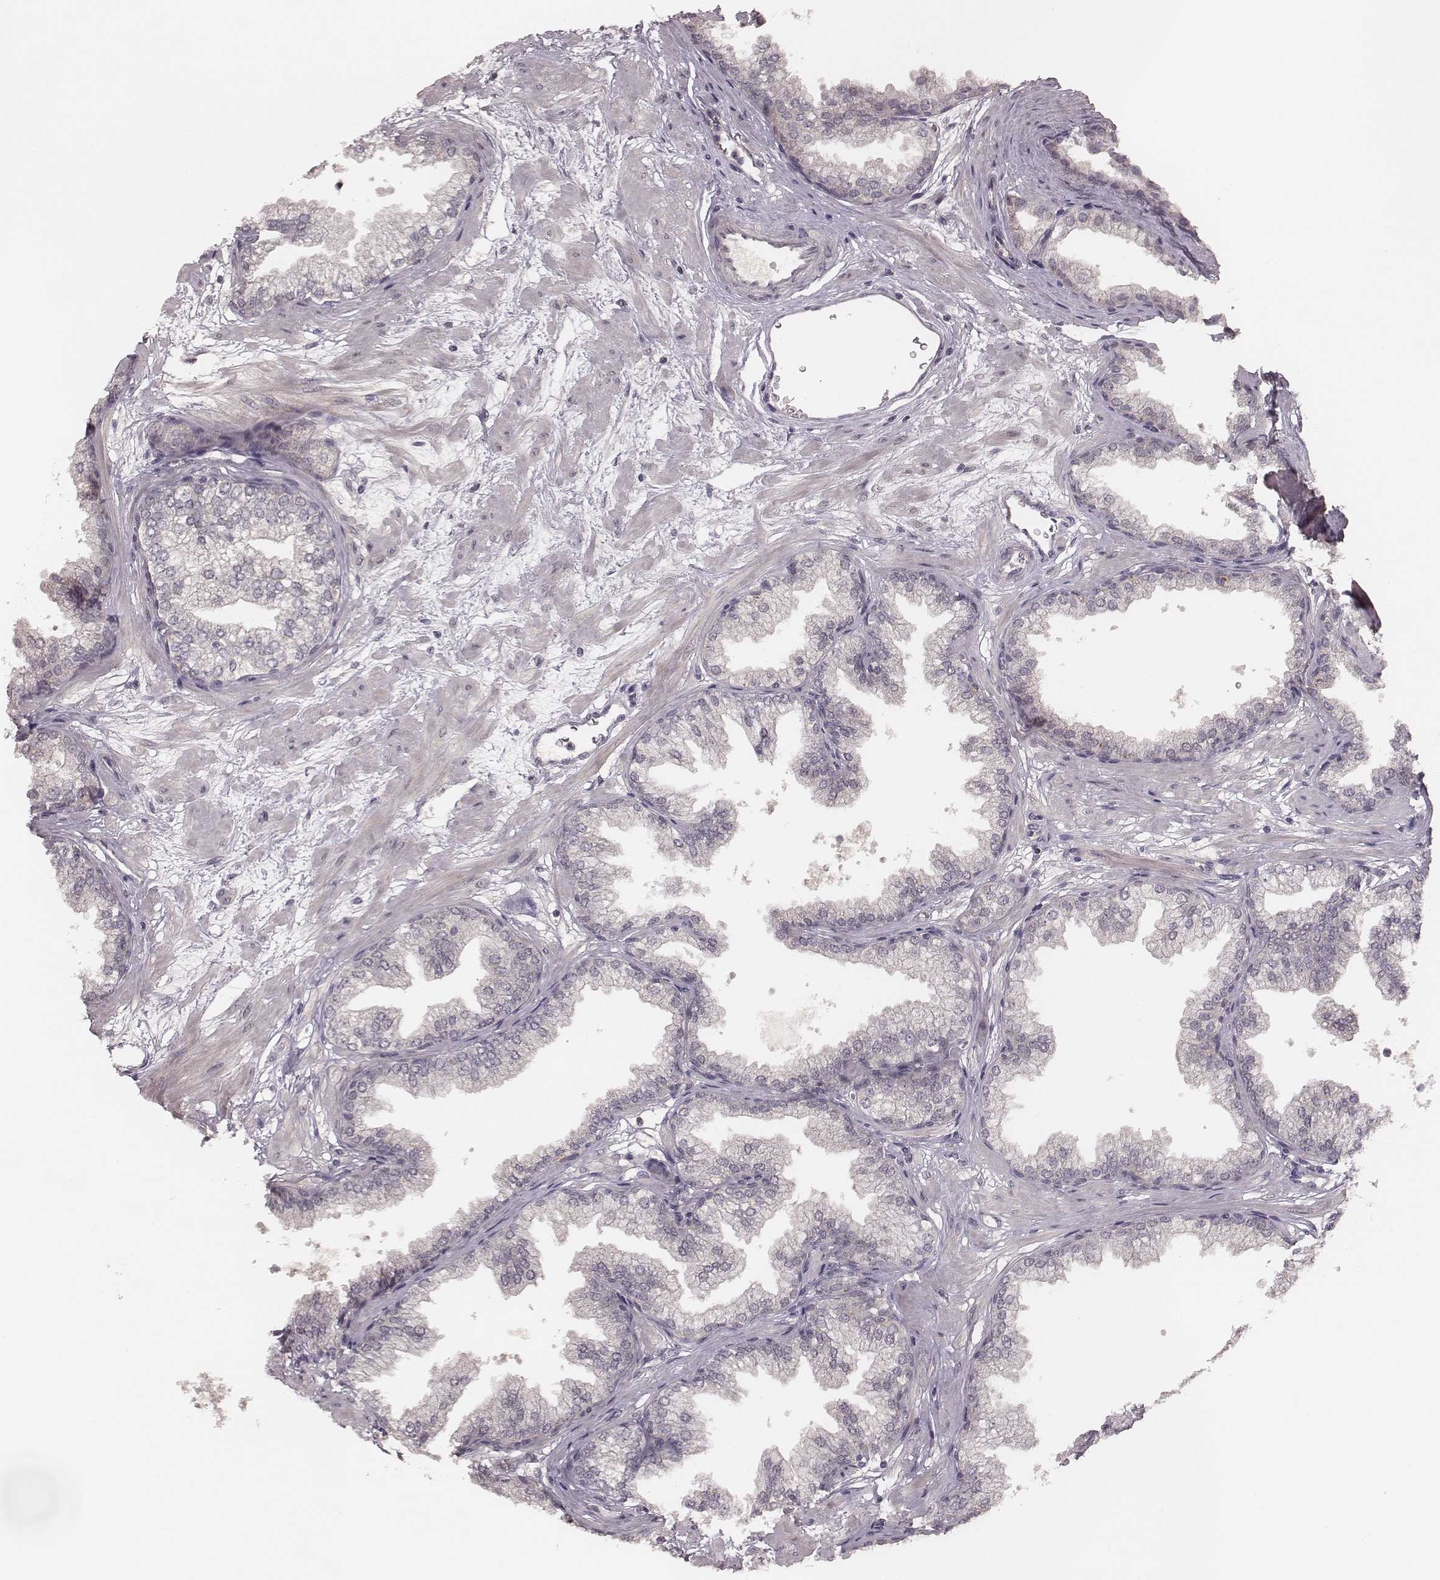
{"staining": {"intensity": "negative", "quantity": "none", "location": "none"}, "tissue": "prostate", "cell_type": "Glandular cells", "image_type": "normal", "snomed": [{"axis": "morphology", "description": "Normal tissue, NOS"}, {"axis": "topography", "description": "Prostate"}], "caption": "Prostate stained for a protein using immunohistochemistry (IHC) reveals no positivity glandular cells.", "gene": "LY6K", "patient": {"sex": "male", "age": 37}}